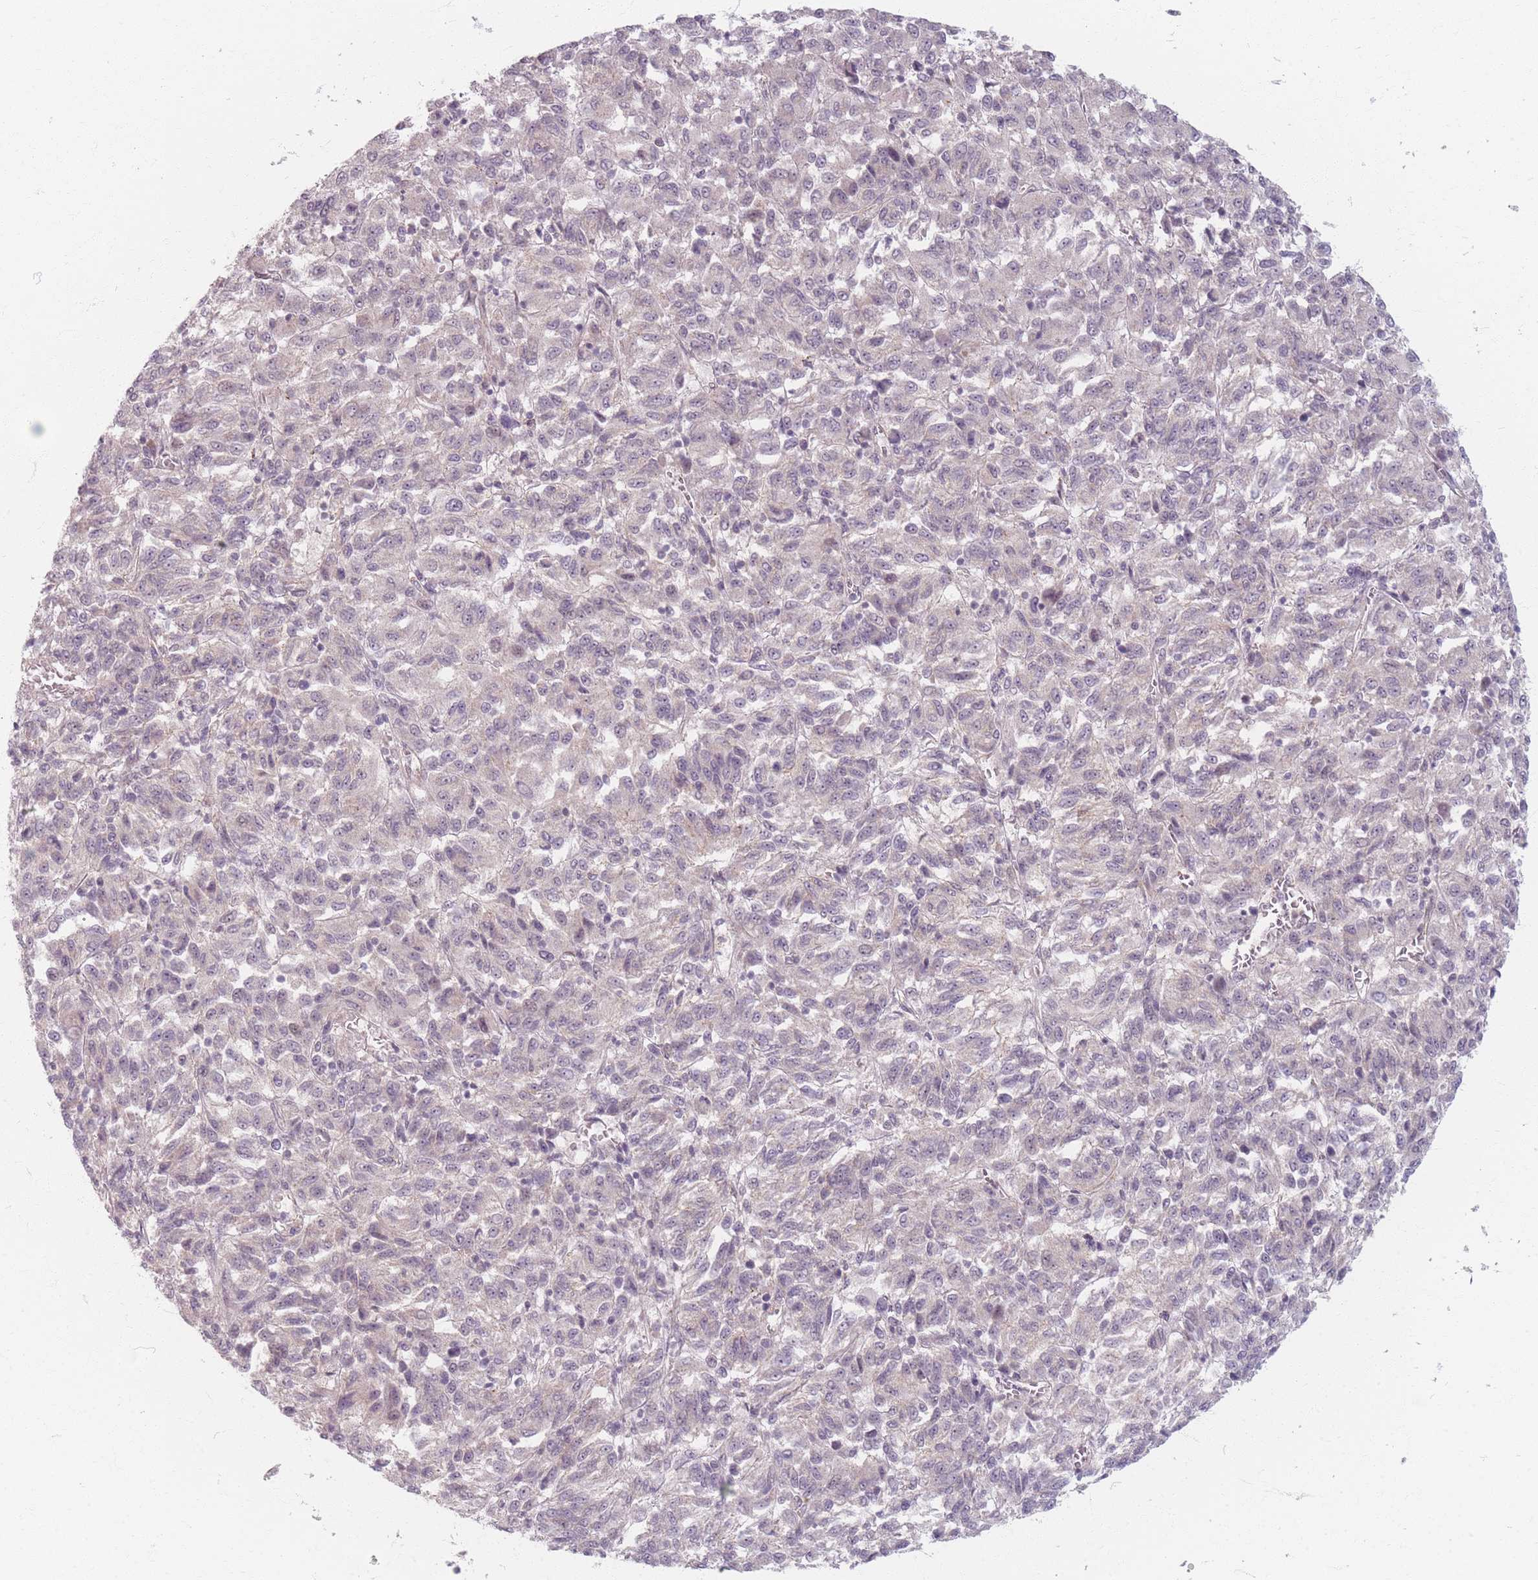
{"staining": {"intensity": "negative", "quantity": "none", "location": "none"}, "tissue": "melanoma", "cell_type": "Tumor cells", "image_type": "cancer", "snomed": [{"axis": "morphology", "description": "Malignant melanoma, Metastatic site"}, {"axis": "topography", "description": "Lung"}], "caption": "Photomicrograph shows no protein staining in tumor cells of melanoma tissue.", "gene": "GABRA6", "patient": {"sex": "male", "age": 64}}